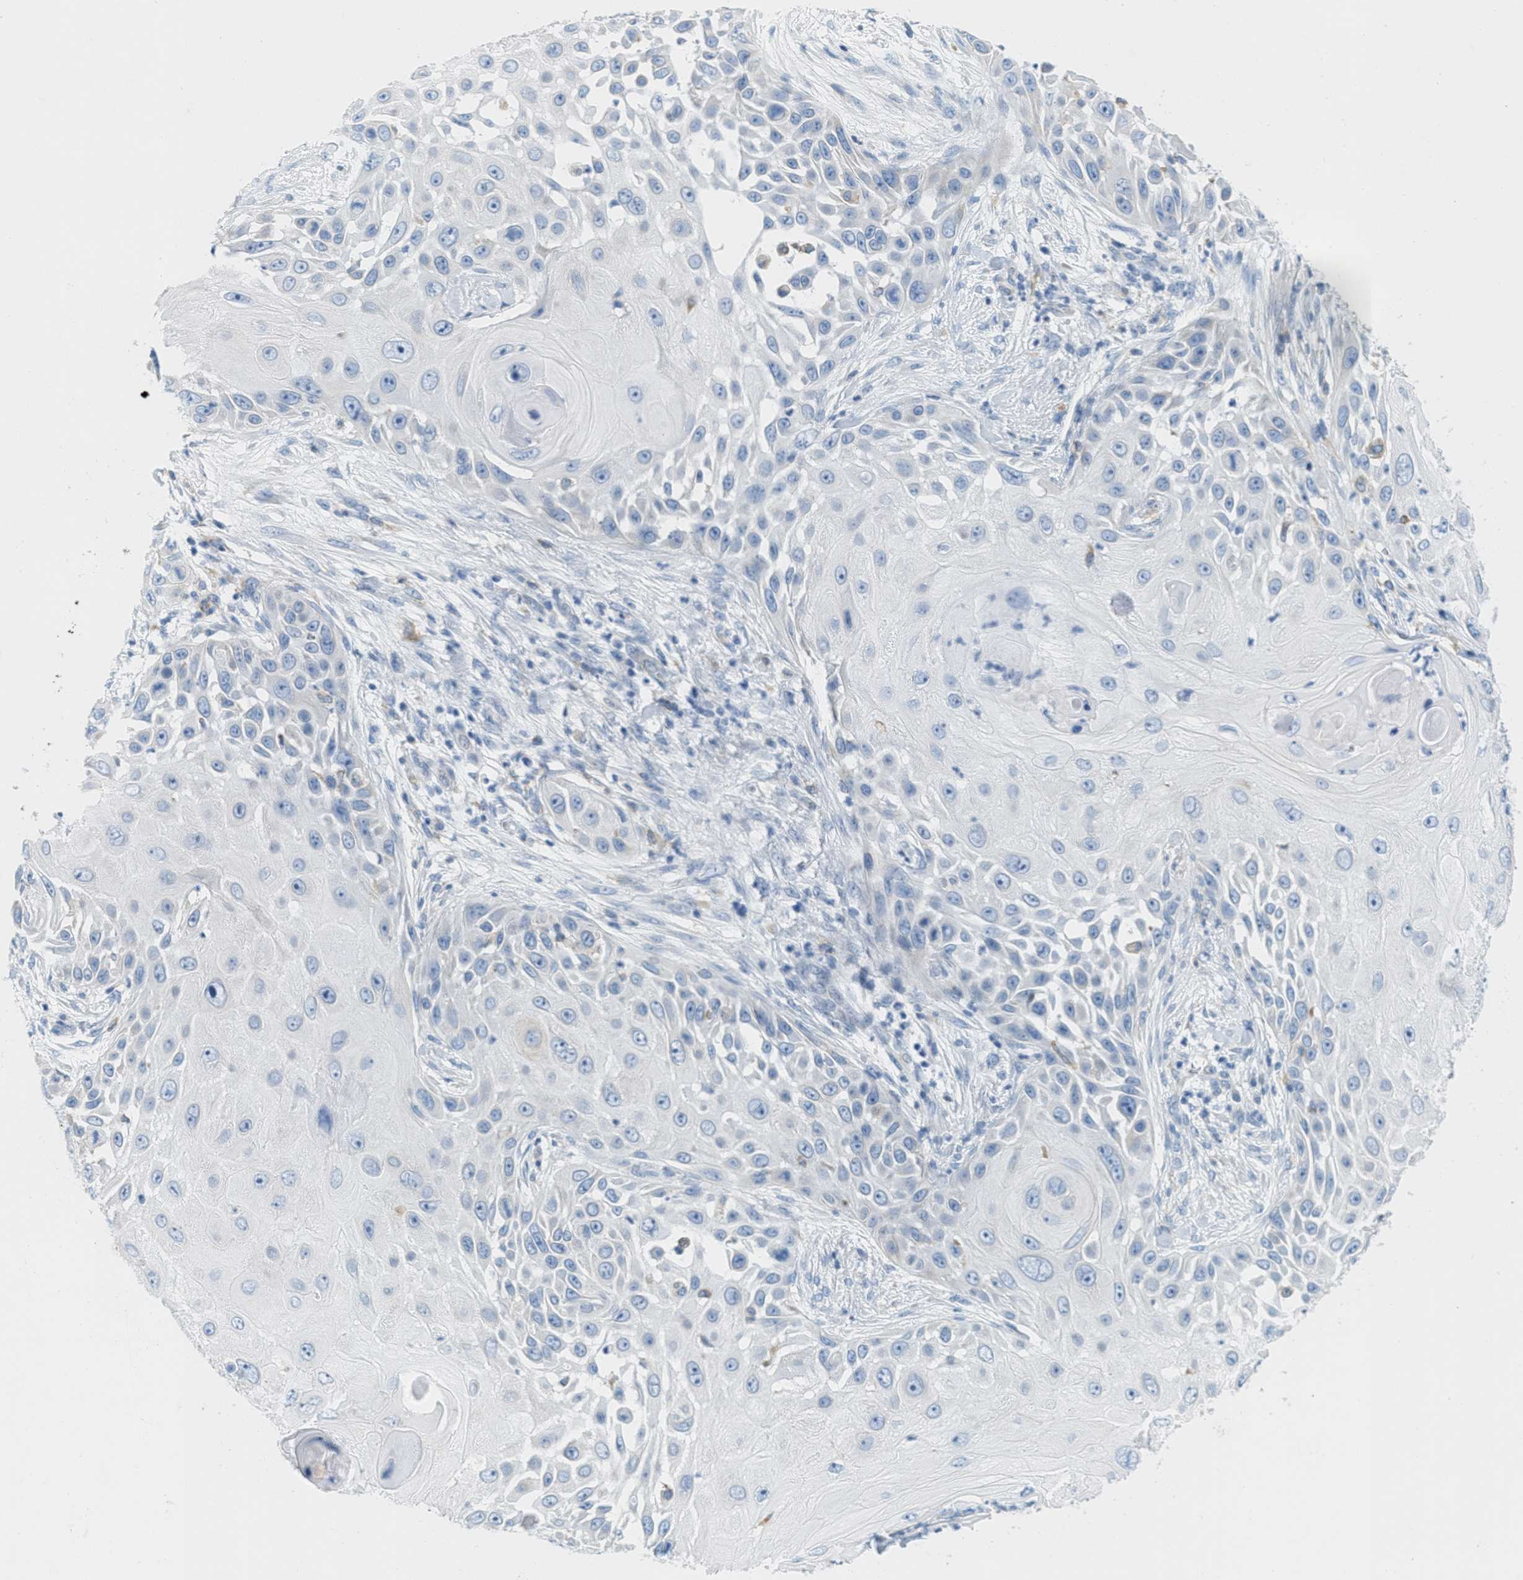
{"staining": {"intensity": "negative", "quantity": "none", "location": "none"}, "tissue": "skin cancer", "cell_type": "Tumor cells", "image_type": "cancer", "snomed": [{"axis": "morphology", "description": "Squamous cell carcinoma, NOS"}, {"axis": "topography", "description": "Skin"}], "caption": "Human squamous cell carcinoma (skin) stained for a protein using immunohistochemistry (IHC) reveals no expression in tumor cells.", "gene": "TEX264", "patient": {"sex": "female", "age": 44}}